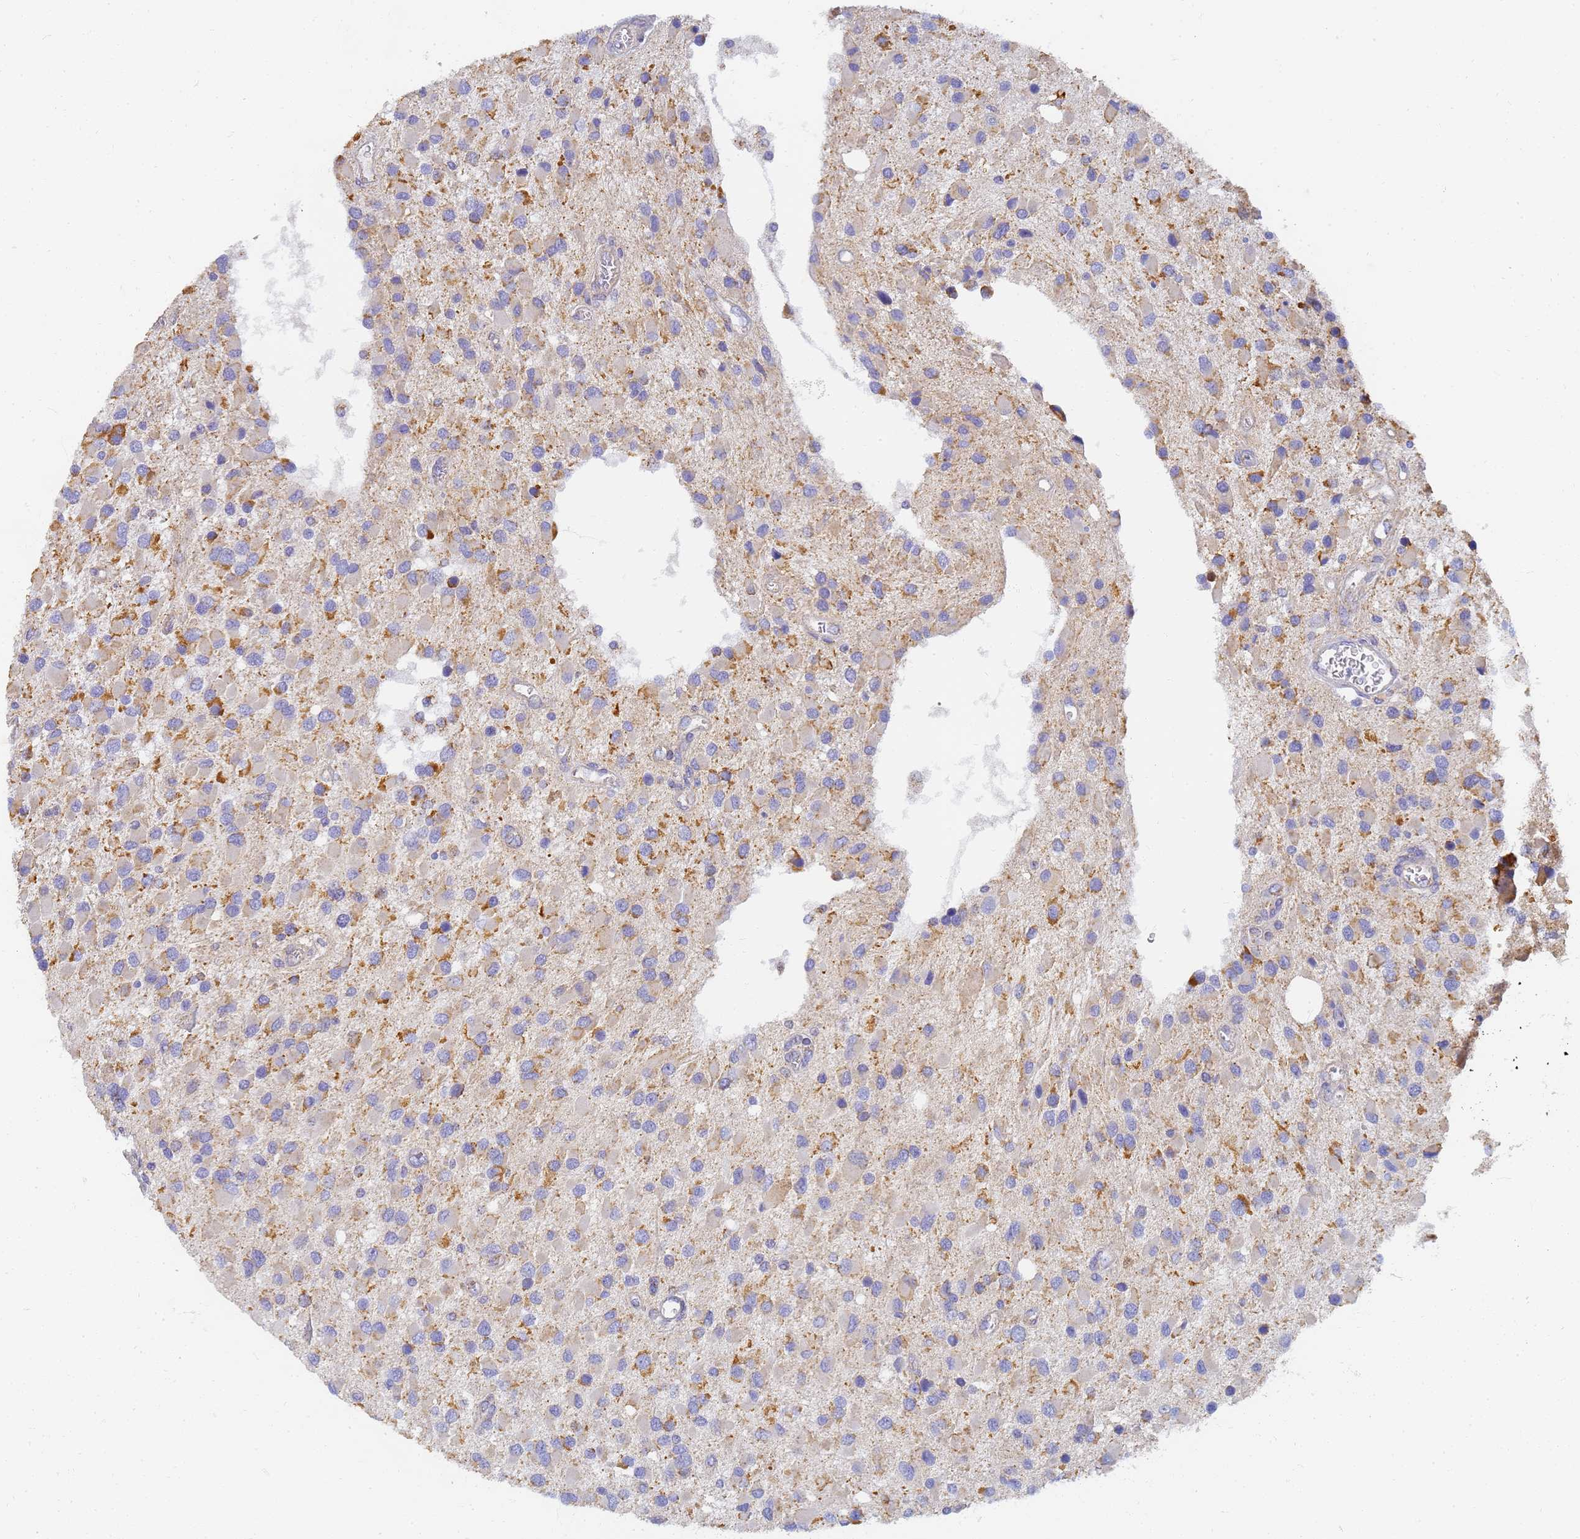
{"staining": {"intensity": "moderate", "quantity": "<25%", "location": "cytoplasmic/membranous"}, "tissue": "glioma", "cell_type": "Tumor cells", "image_type": "cancer", "snomed": [{"axis": "morphology", "description": "Glioma, malignant, High grade"}, {"axis": "topography", "description": "Brain"}], "caption": "Tumor cells show moderate cytoplasmic/membranous positivity in approximately <25% of cells in malignant high-grade glioma. (DAB IHC with brightfield microscopy, high magnification).", "gene": "UTP23", "patient": {"sex": "male", "age": 53}}